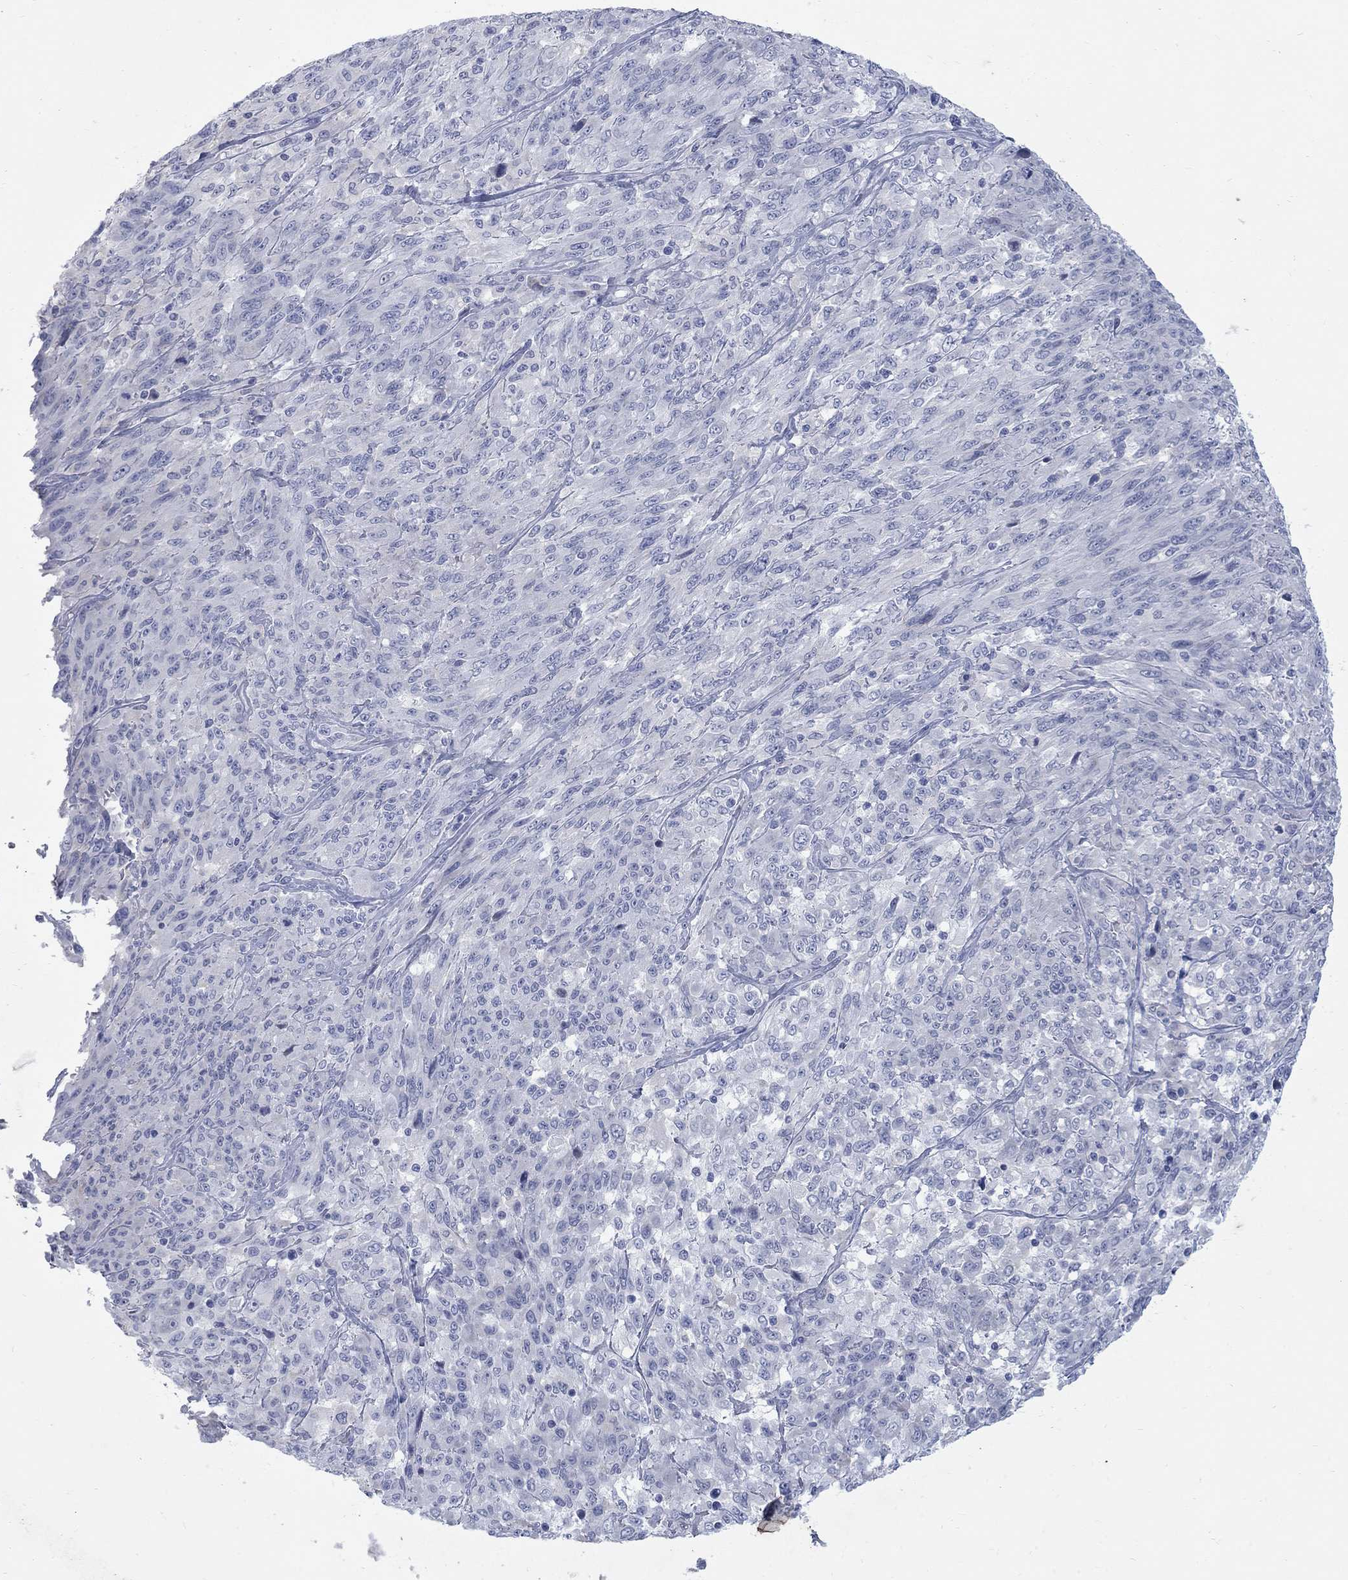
{"staining": {"intensity": "negative", "quantity": "none", "location": "none"}, "tissue": "melanoma", "cell_type": "Tumor cells", "image_type": "cancer", "snomed": [{"axis": "morphology", "description": "Malignant melanoma, NOS"}, {"axis": "topography", "description": "Skin"}], "caption": "An immunohistochemistry (IHC) micrograph of melanoma is shown. There is no staining in tumor cells of melanoma.", "gene": "RFTN2", "patient": {"sex": "female", "age": 91}}